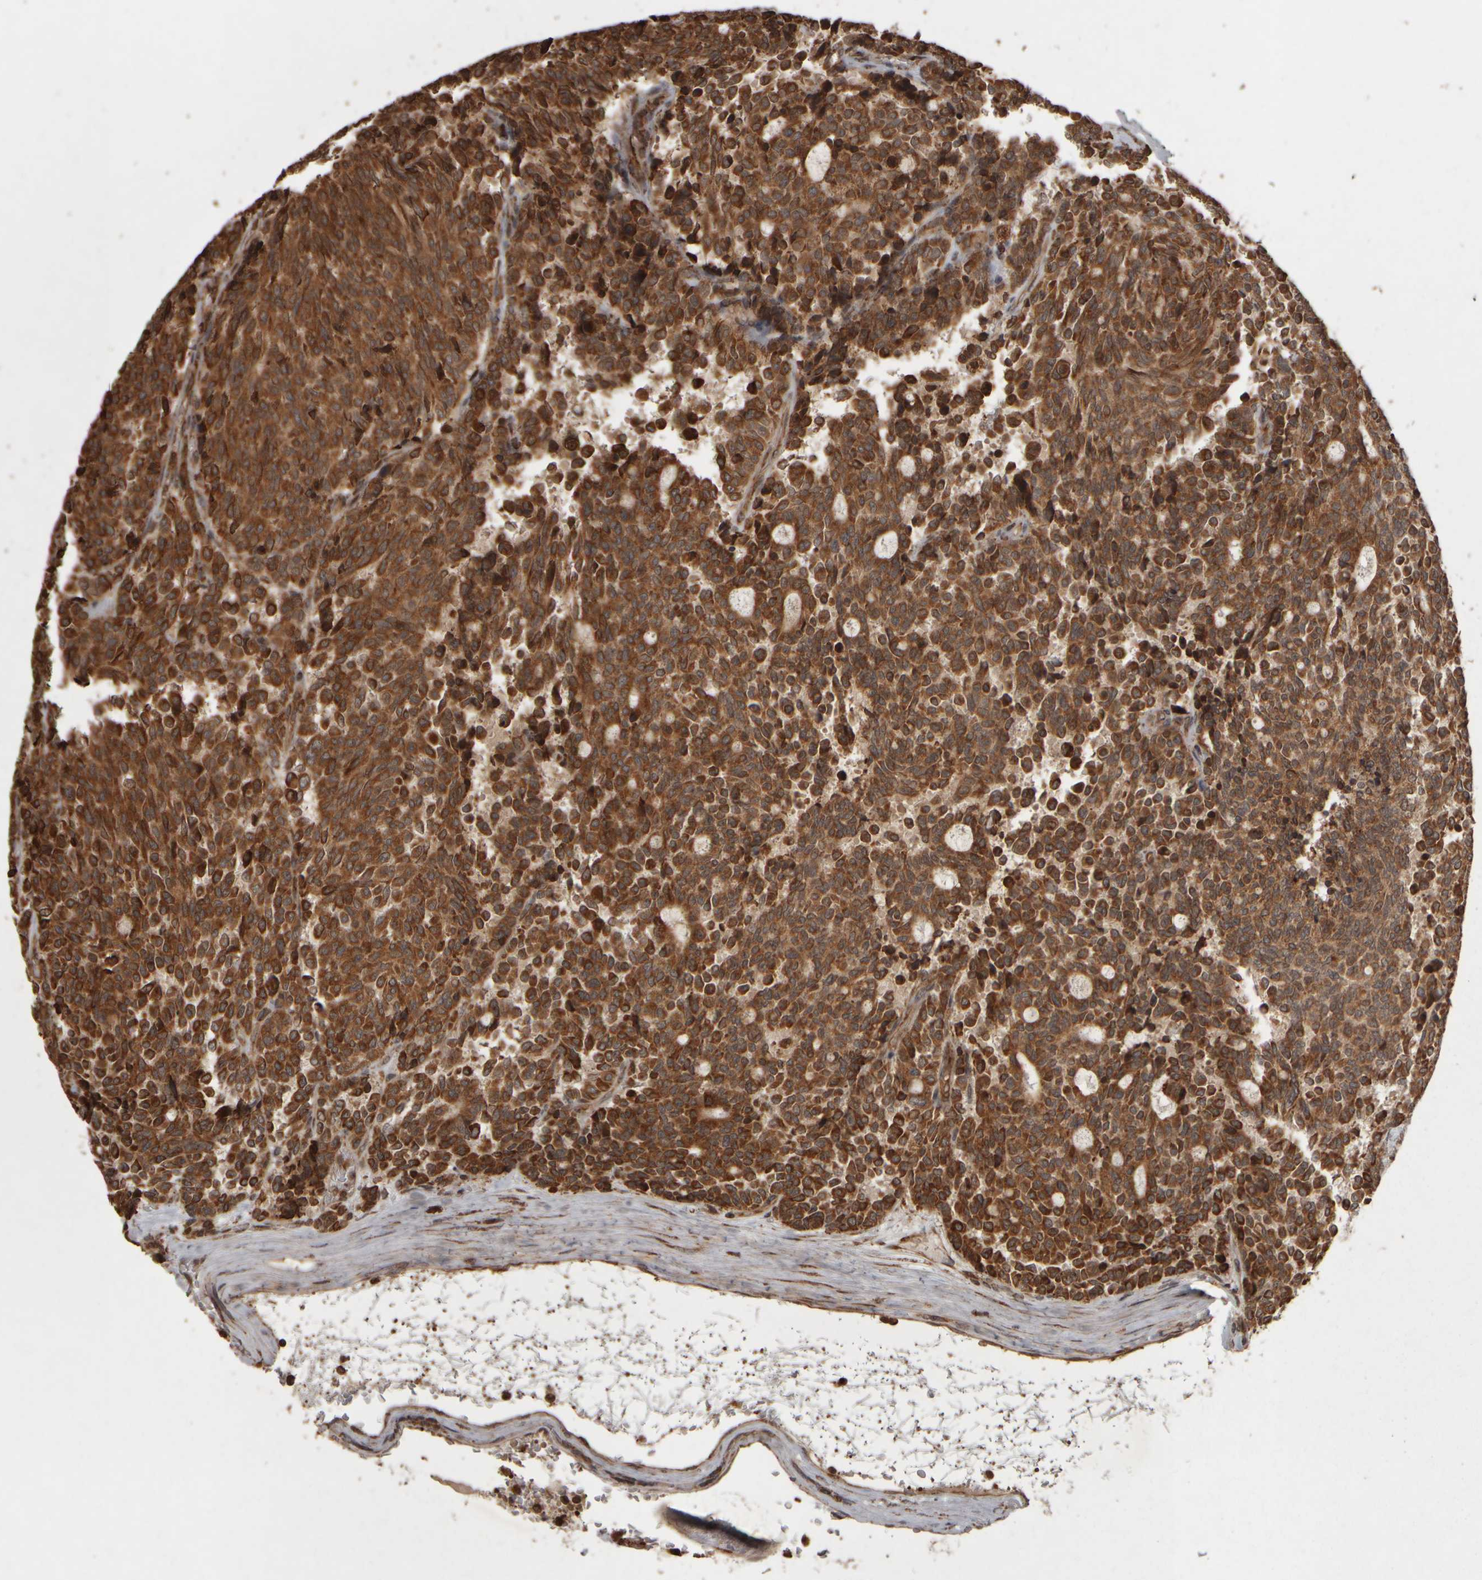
{"staining": {"intensity": "strong", "quantity": ">75%", "location": "cytoplasmic/membranous"}, "tissue": "carcinoid", "cell_type": "Tumor cells", "image_type": "cancer", "snomed": [{"axis": "morphology", "description": "Carcinoid, malignant, NOS"}, {"axis": "topography", "description": "Pancreas"}], "caption": "Carcinoid (malignant) stained with a brown dye displays strong cytoplasmic/membranous positive positivity in approximately >75% of tumor cells.", "gene": "AGBL3", "patient": {"sex": "female", "age": 54}}